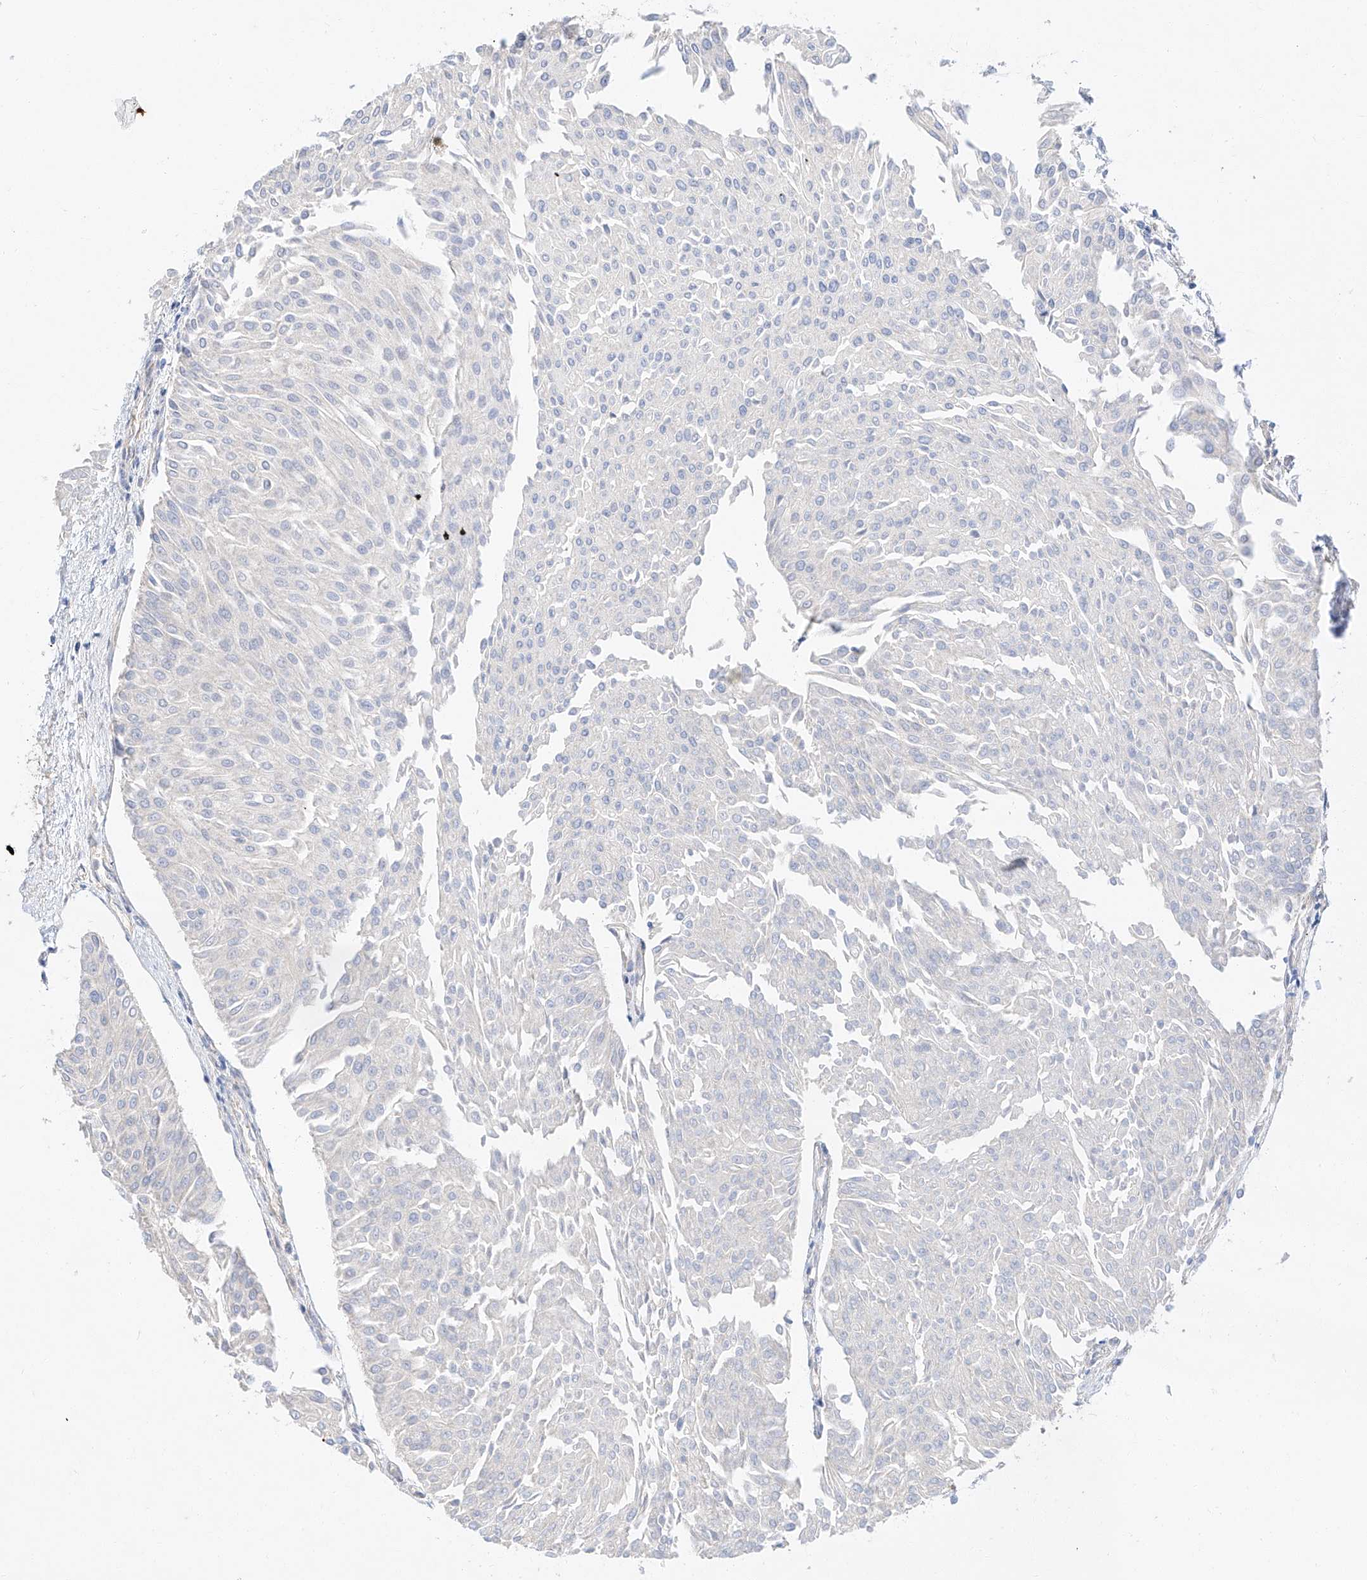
{"staining": {"intensity": "negative", "quantity": "none", "location": "none"}, "tissue": "urothelial cancer", "cell_type": "Tumor cells", "image_type": "cancer", "snomed": [{"axis": "morphology", "description": "Urothelial carcinoma, Low grade"}, {"axis": "topography", "description": "Urinary bladder"}], "caption": "High power microscopy micrograph of an immunohistochemistry photomicrograph of low-grade urothelial carcinoma, revealing no significant expression in tumor cells.", "gene": "GLMN", "patient": {"sex": "male", "age": 67}}